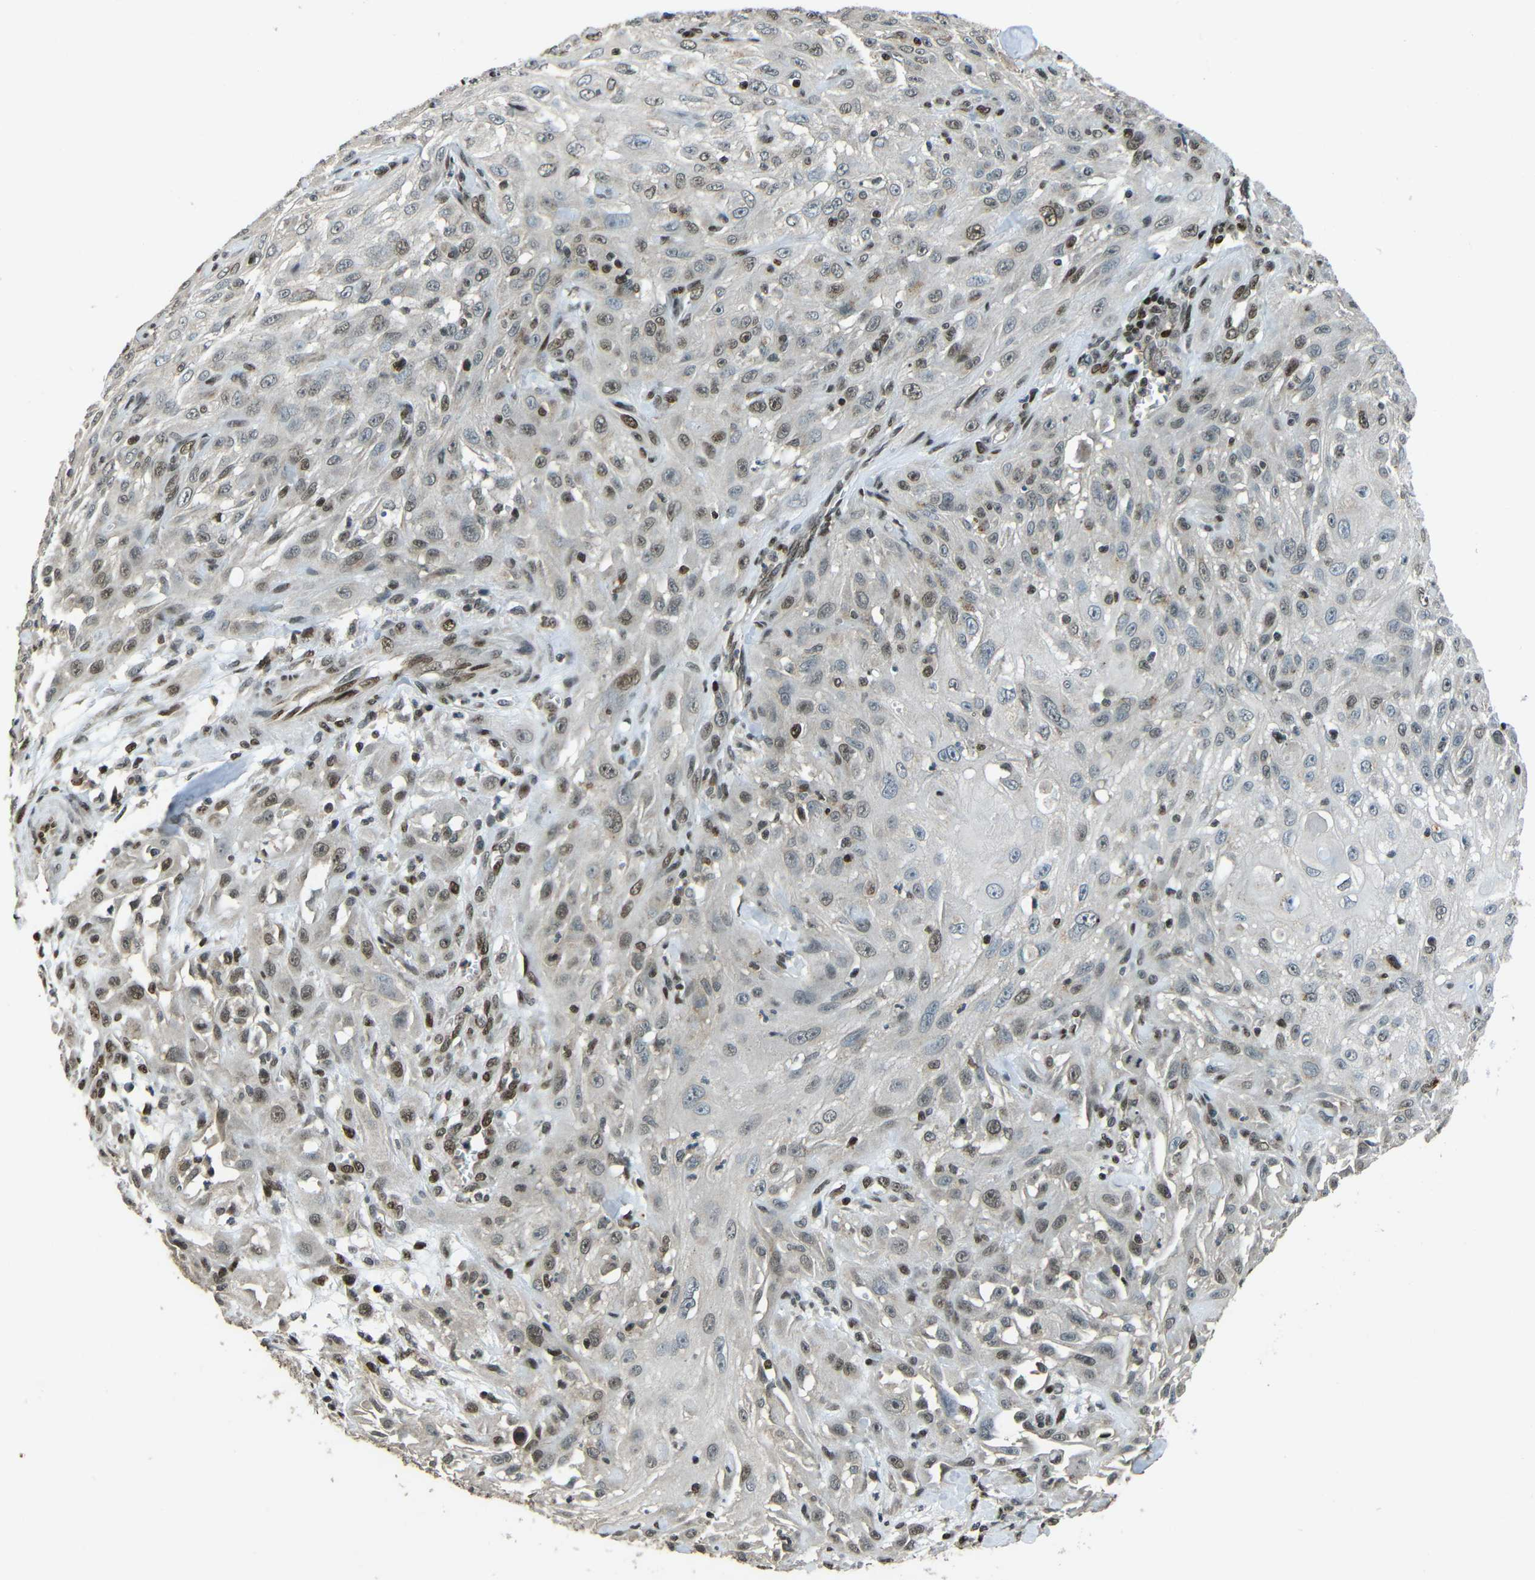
{"staining": {"intensity": "weak", "quantity": "25%-75%", "location": "nuclear"}, "tissue": "skin cancer", "cell_type": "Tumor cells", "image_type": "cancer", "snomed": [{"axis": "morphology", "description": "Squamous cell carcinoma, NOS"}, {"axis": "topography", "description": "Skin"}], "caption": "Weak nuclear protein positivity is present in about 25%-75% of tumor cells in squamous cell carcinoma (skin).", "gene": "PSIP1", "patient": {"sex": "male", "age": 75}}